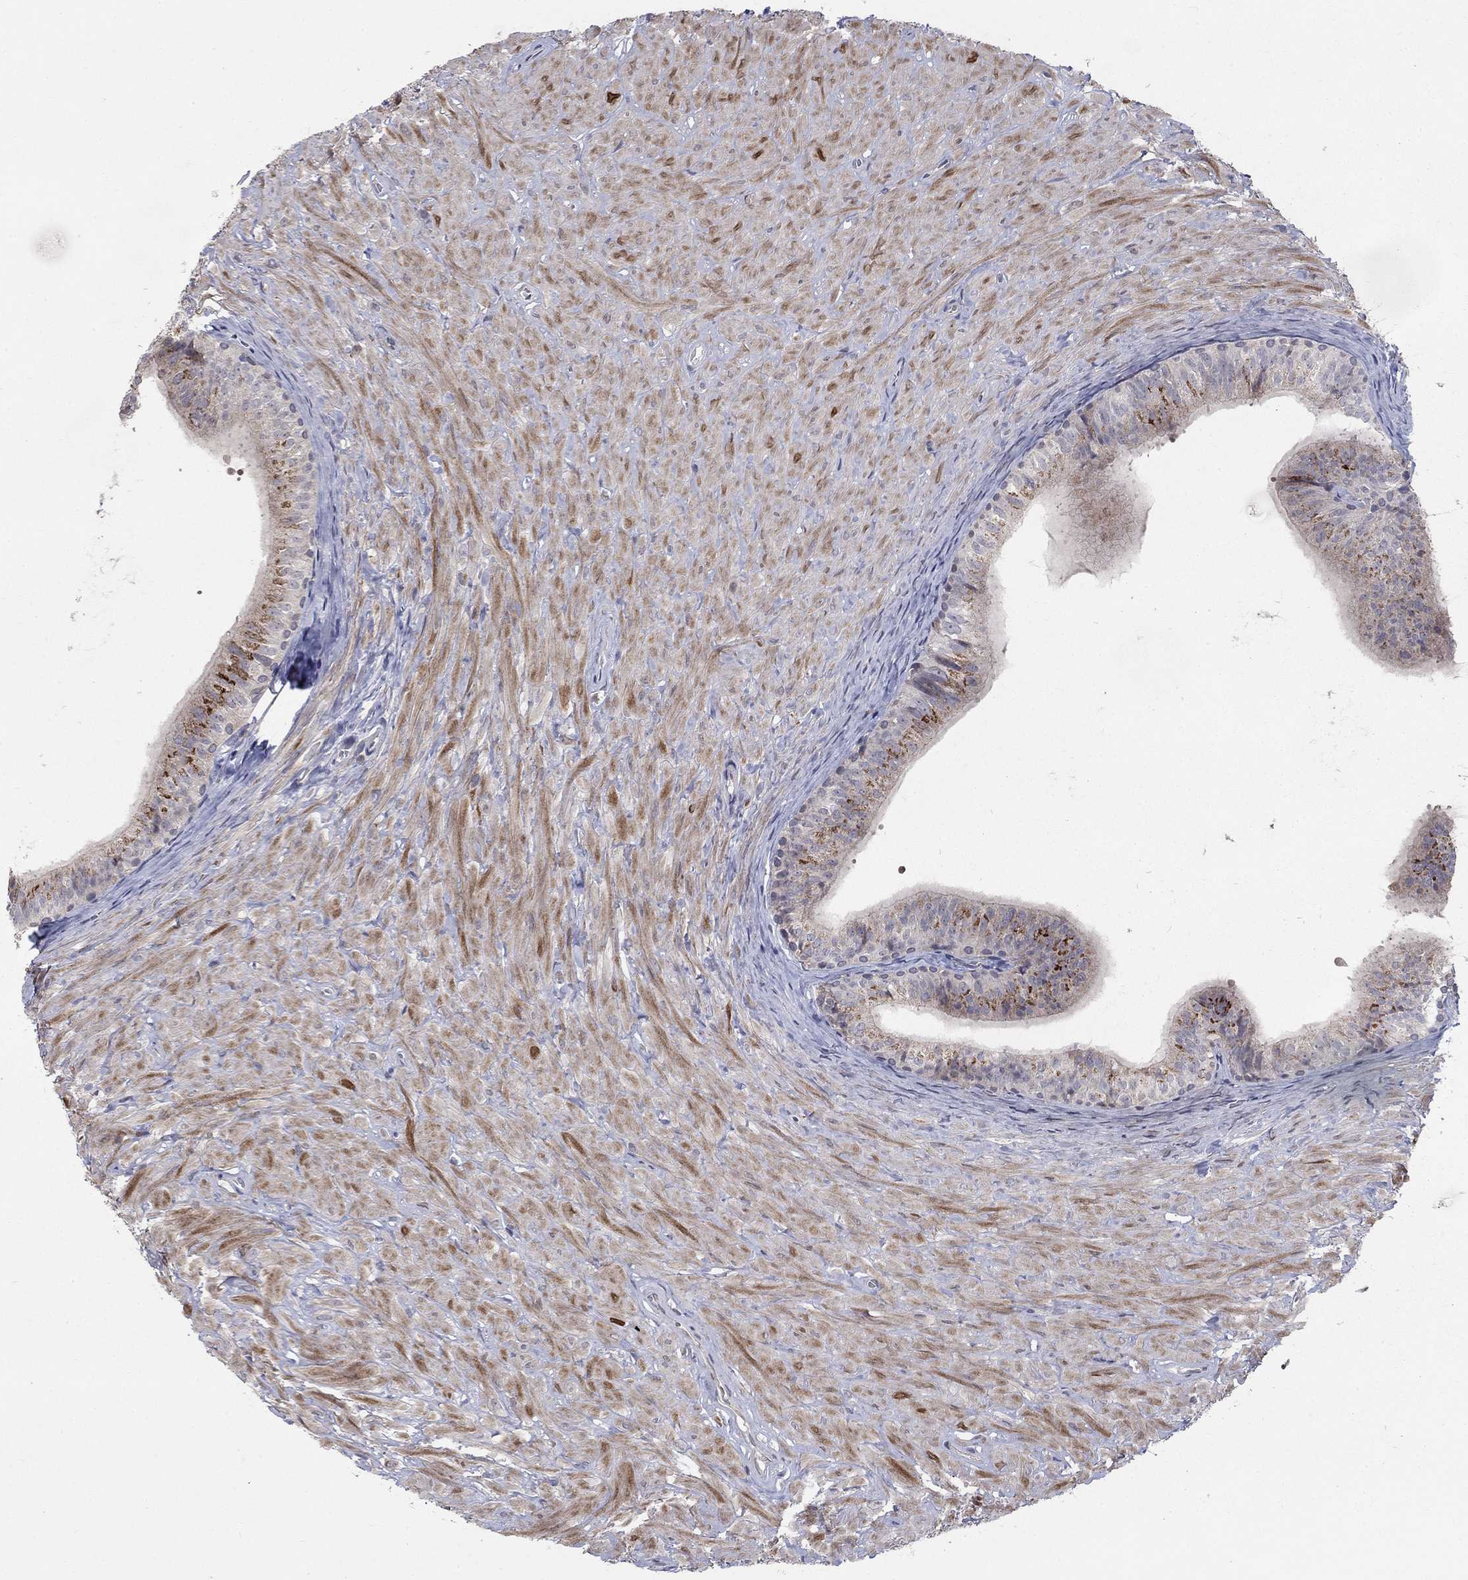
{"staining": {"intensity": "strong", "quantity": "25%-75%", "location": "cytoplasmic/membranous"}, "tissue": "epididymis", "cell_type": "Glandular cells", "image_type": "normal", "snomed": [{"axis": "morphology", "description": "Normal tissue, NOS"}, {"axis": "topography", "description": "Epididymis"}, {"axis": "topography", "description": "Vas deferens"}], "caption": "About 25%-75% of glandular cells in unremarkable human epididymis show strong cytoplasmic/membranous protein positivity as visualized by brown immunohistochemical staining.", "gene": "FAM3B", "patient": {"sex": "male", "age": 23}}